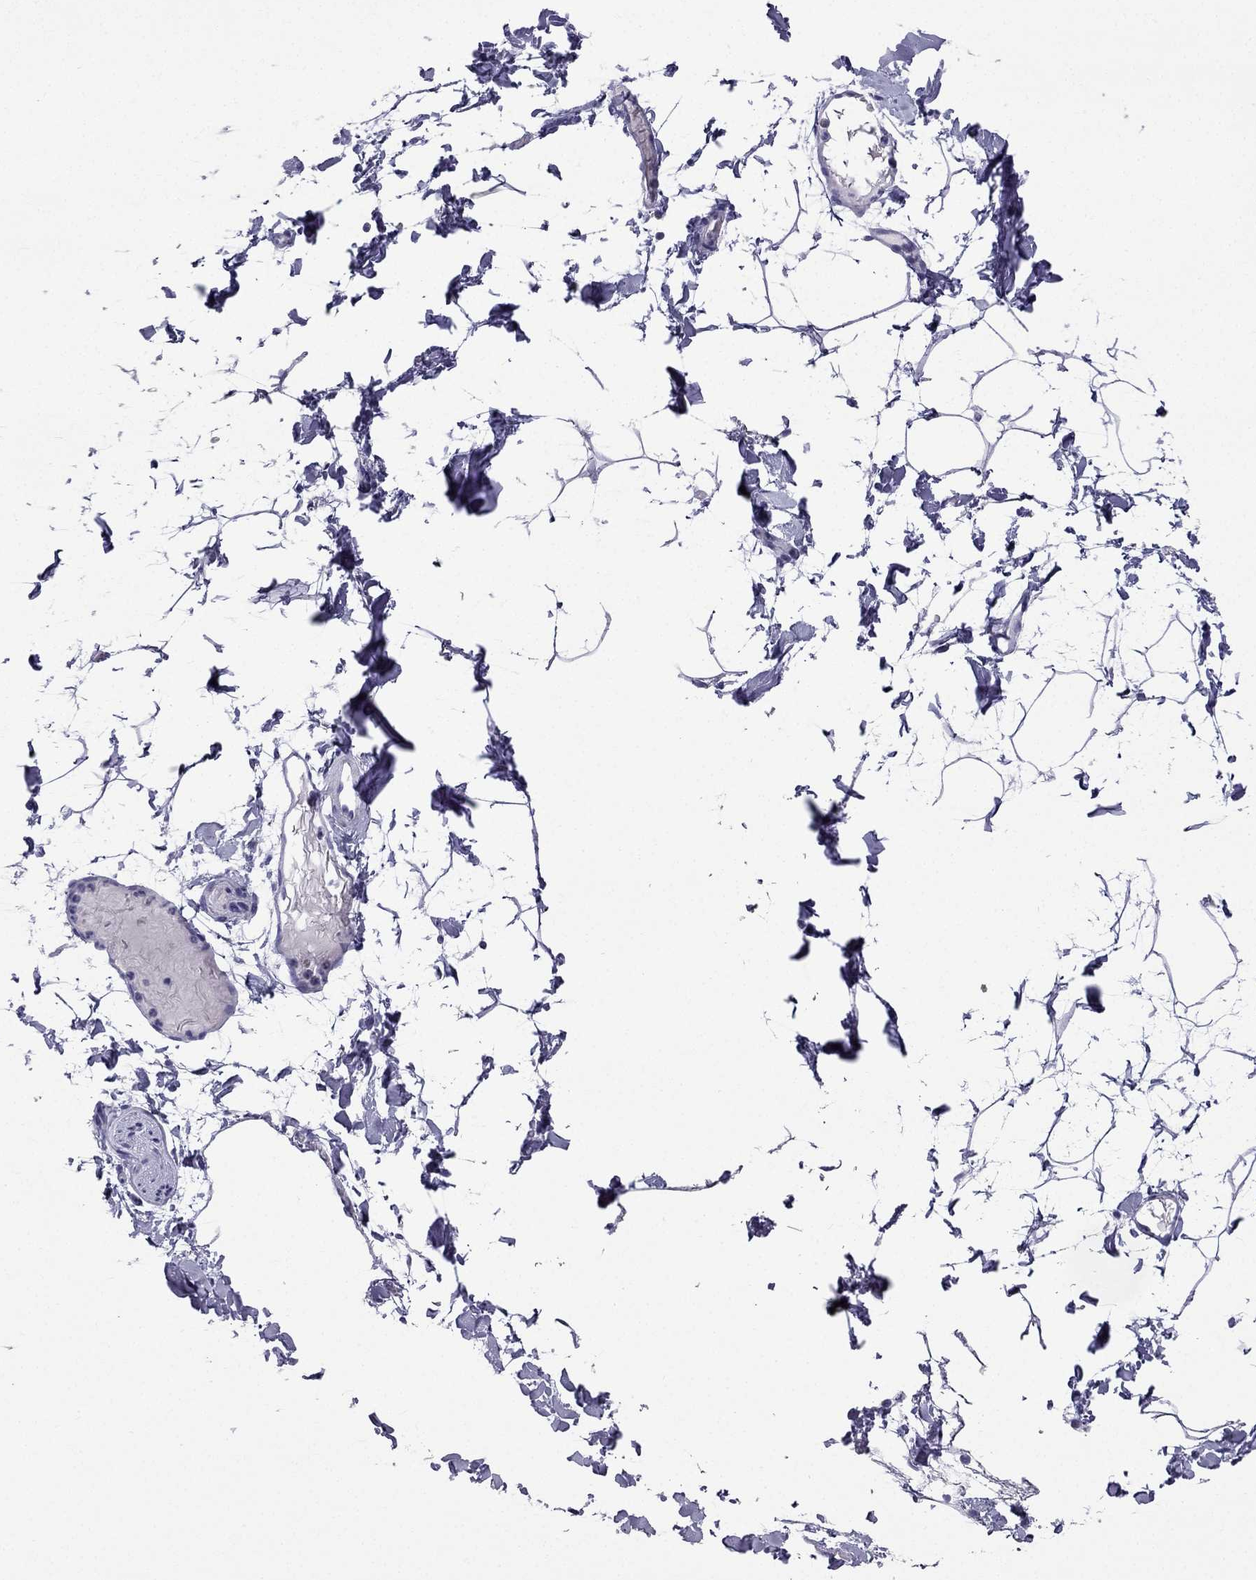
{"staining": {"intensity": "negative", "quantity": "none", "location": "none"}, "tissue": "adipose tissue", "cell_type": "Adipocytes", "image_type": "normal", "snomed": [{"axis": "morphology", "description": "Normal tissue, NOS"}, {"axis": "topography", "description": "Gallbladder"}, {"axis": "topography", "description": "Peripheral nerve tissue"}], "caption": "Immunohistochemistry micrograph of benign adipose tissue stained for a protein (brown), which exhibits no expression in adipocytes.", "gene": "GJA8", "patient": {"sex": "female", "age": 45}}